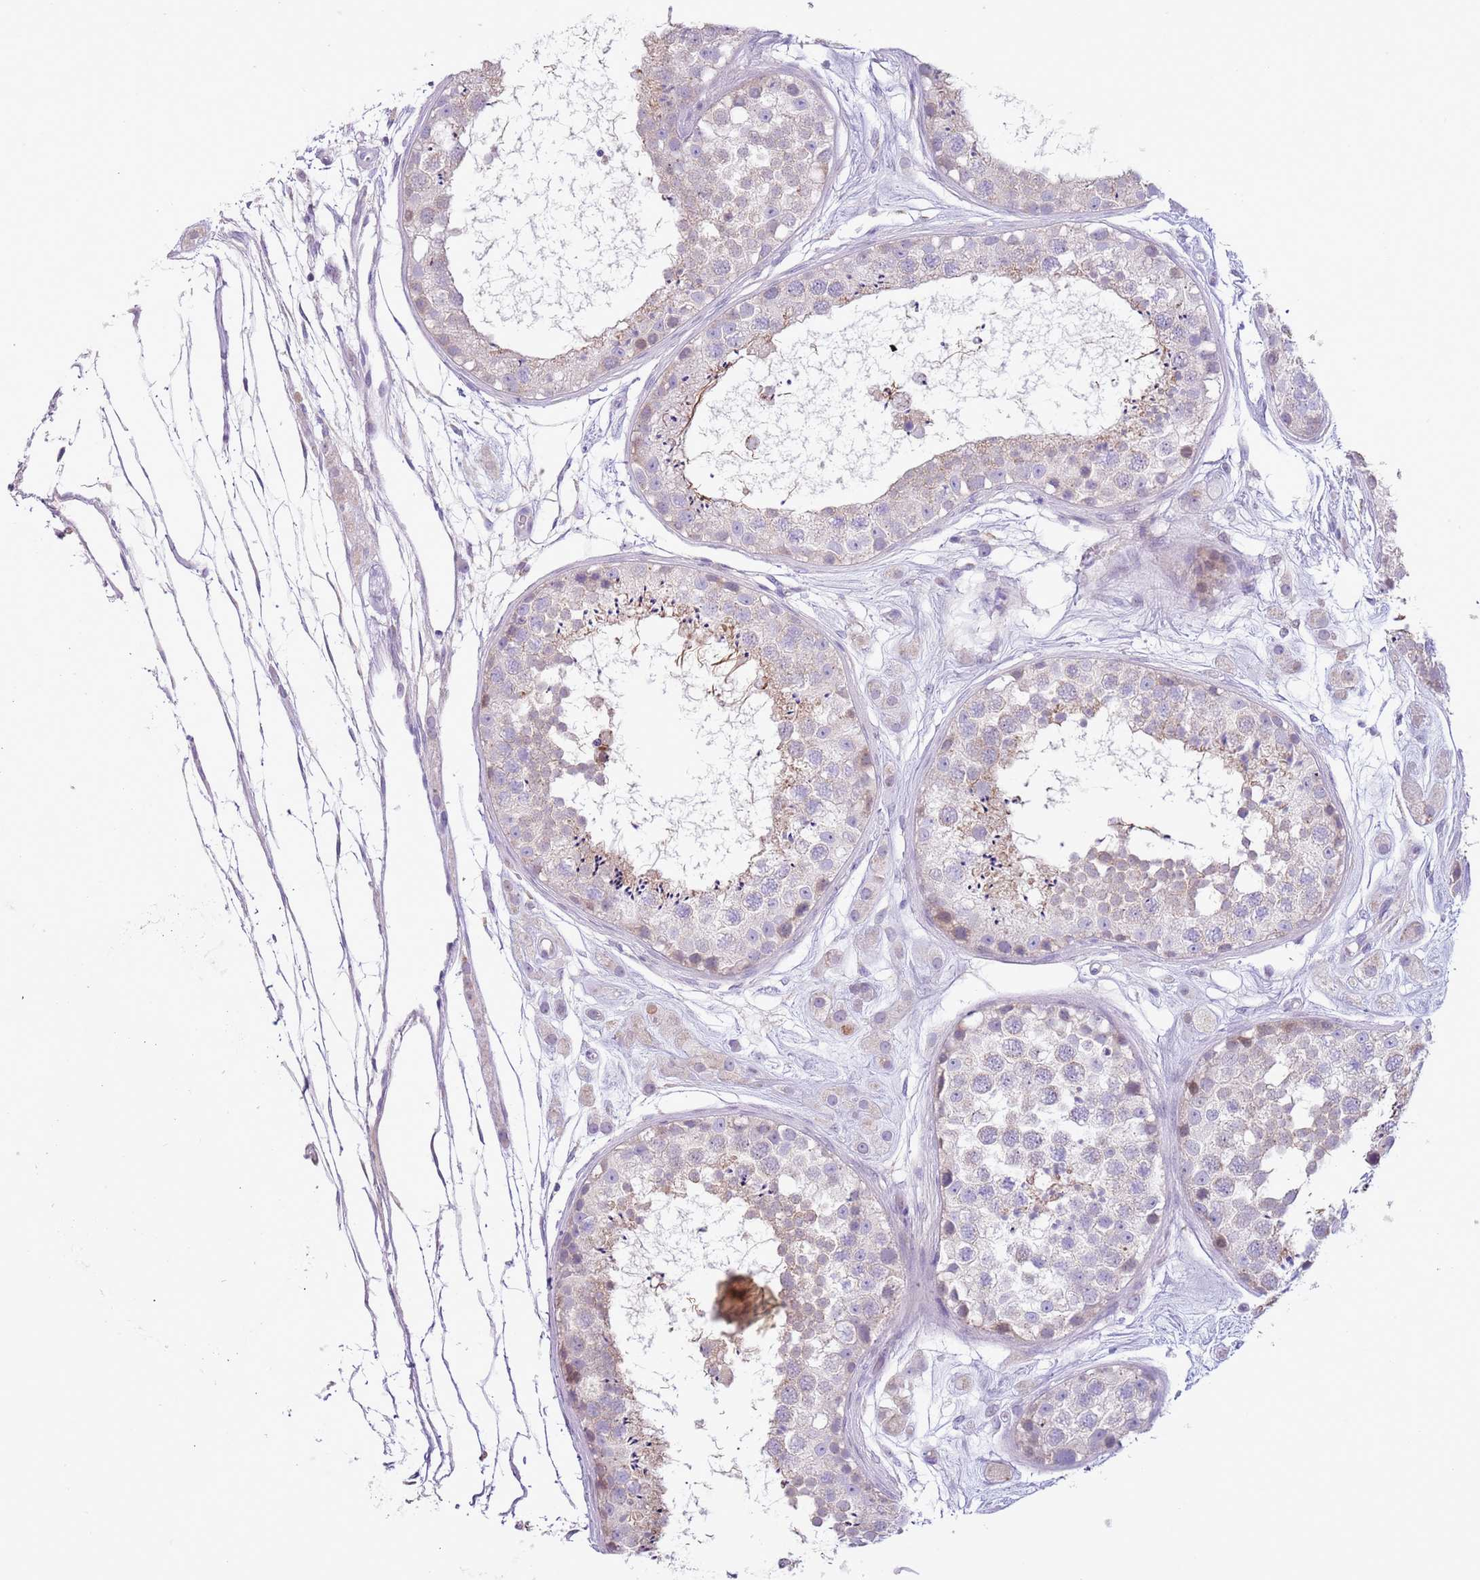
{"staining": {"intensity": "weak", "quantity": "<25%", "location": "cytoplasmic/membranous"}, "tissue": "testis", "cell_type": "Cells in seminiferous ducts", "image_type": "normal", "snomed": [{"axis": "morphology", "description": "Normal tissue, NOS"}, {"axis": "topography", "description": "Testis"}], "caption": "The image displays no significant positivity in cells in seminiferous ducts of testis.", "gene": "ZNF697", "patient": {"sex": "male", "age": 25}}